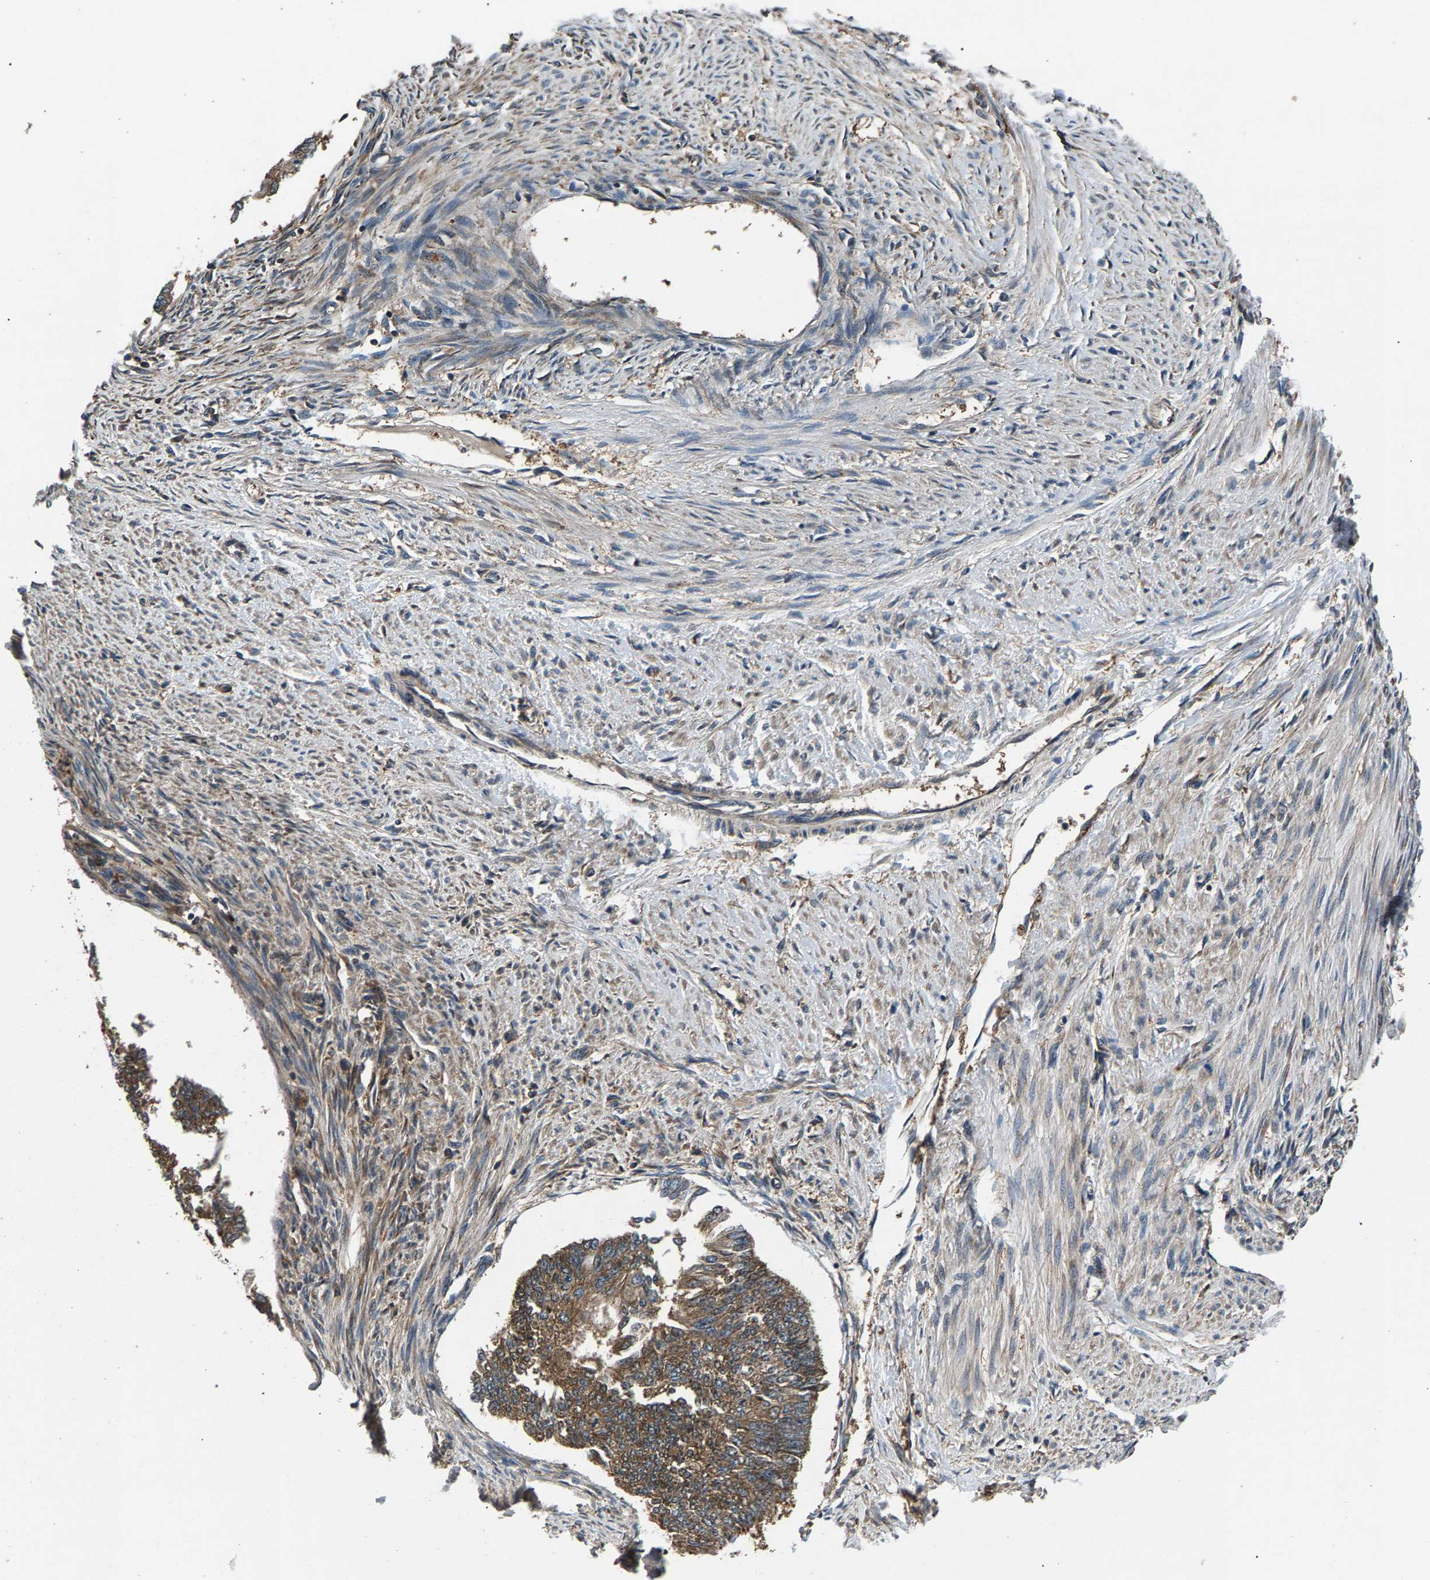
{"staining": {"intensity": "moderate", "quantity": ">75%", "location": "cytoplasmic/membranous"}, "tissue": "endometrial cancer", "cell_type": "Tumor cells", "image_type": "cancer", "snomed": [{"axis": "morphology", "description": "Adenocarcinoma, NOS"}, {"axis": "topography", "description": "Endometrium"}], "caption": "Immunohistochemistry (IHC) photomicrograph of neoplastic tissue: human endometrial cancer stained using IHC displays medium levels of moderate protein expression localized specifically in the cytoplasmic/membranous of tumor cells, appearing as a cytoplasmic/membranous brown color.", "gene": "FAM78A", "patient": {"sex": "female", "age": 32}}